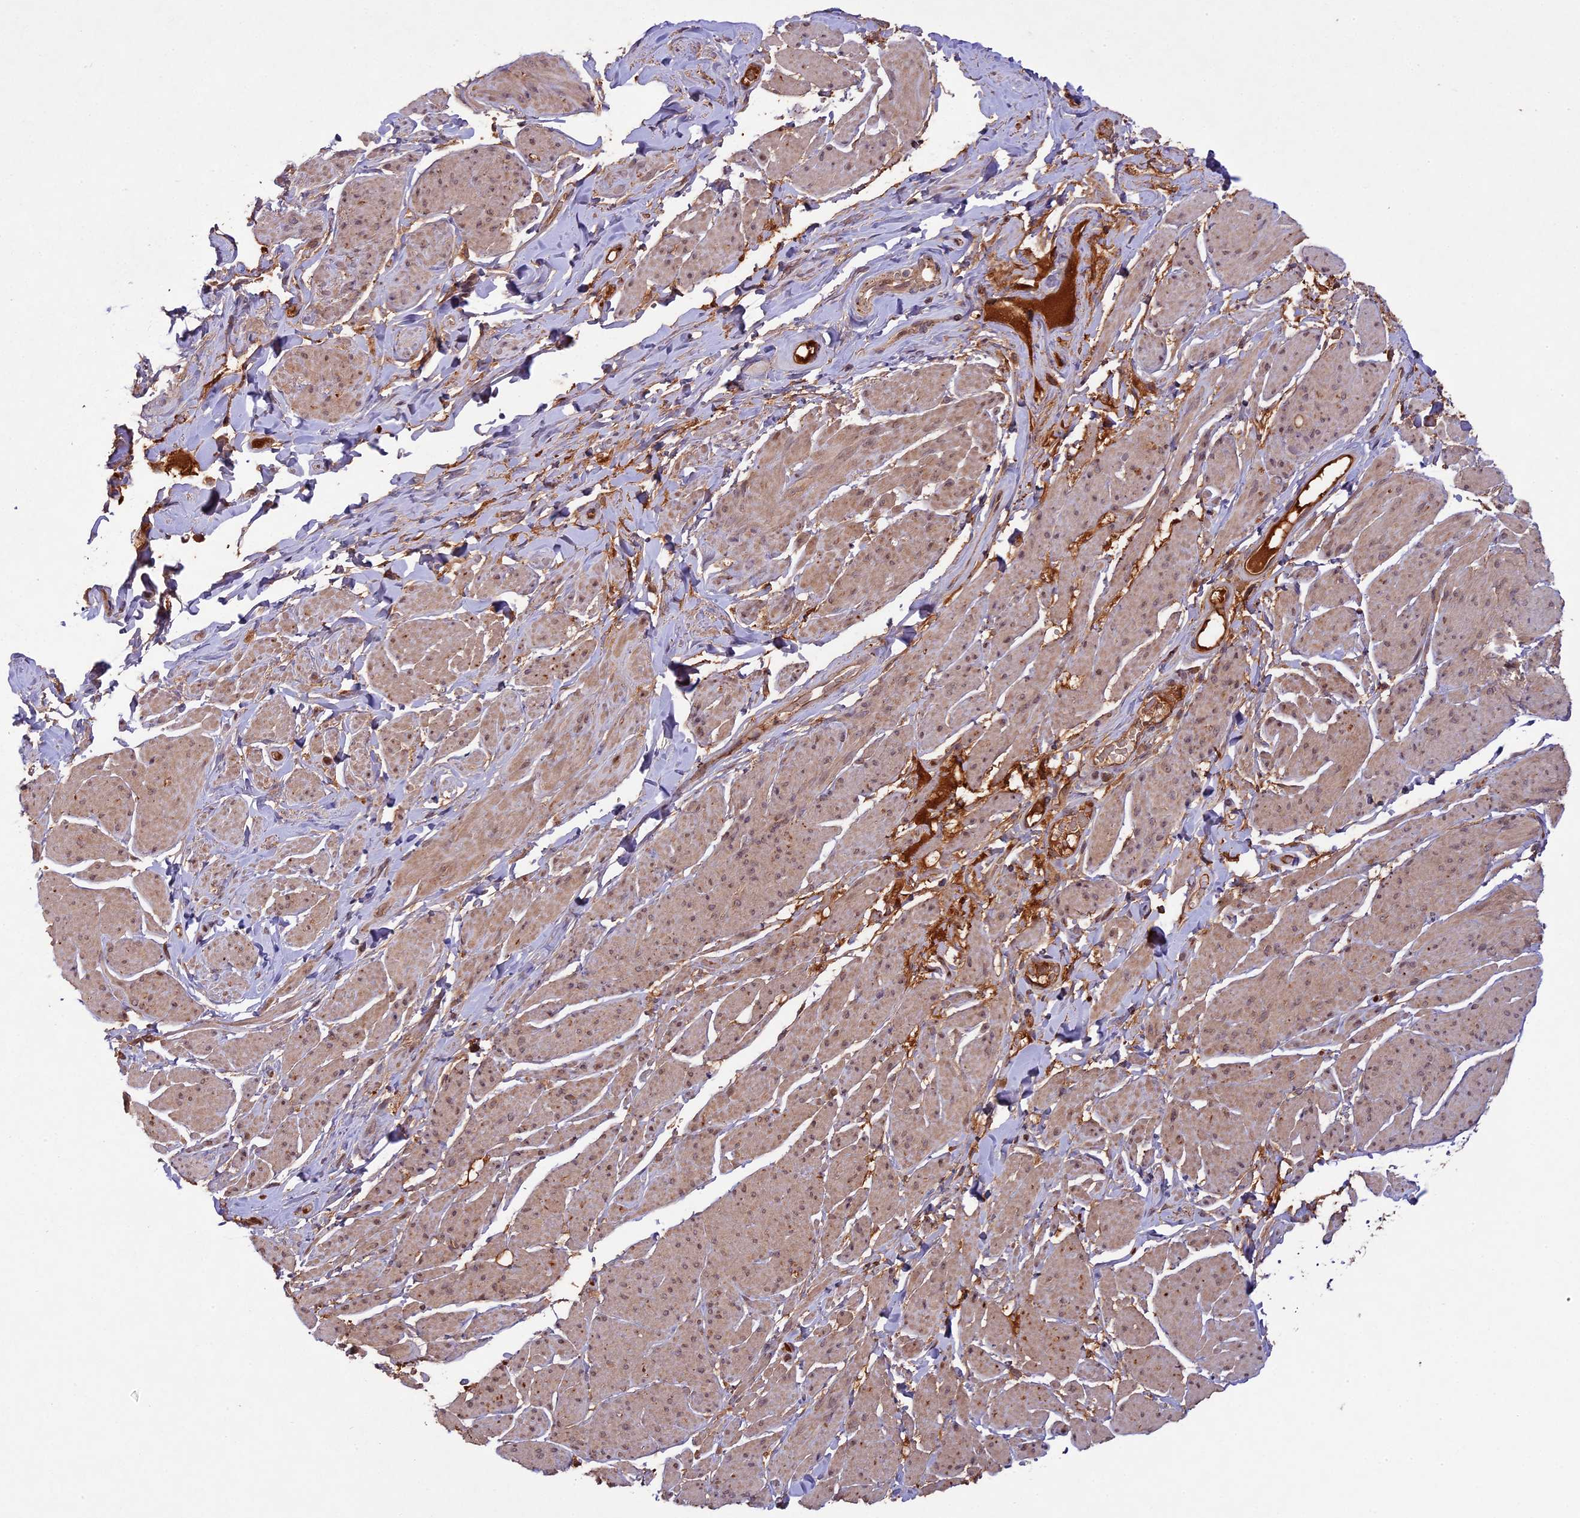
{"staining": {"intensity": "weak", "quantity": ">75%", "location": "cytoplasmic/membranous"}, "tissue": "smooth muscle", "cell_type": "Smooth muscle cells", "image_type": "normal", "snomed": [{"axis": "morphology", "description": "Normal tissue, NOS"}, {"axis": "topography", "description": "Smooth muscle"}, {"axis": "topography", "description": "Peripheral nerve tissue"}], "caption": "A low amount of weak cytoplasmic/membranous staining is identified in approximately >75% of smooth muscle cells in unremarkable smooth muscle.", "gene": "CHAC1", "patient": {"sex": "male", "age": 69}}